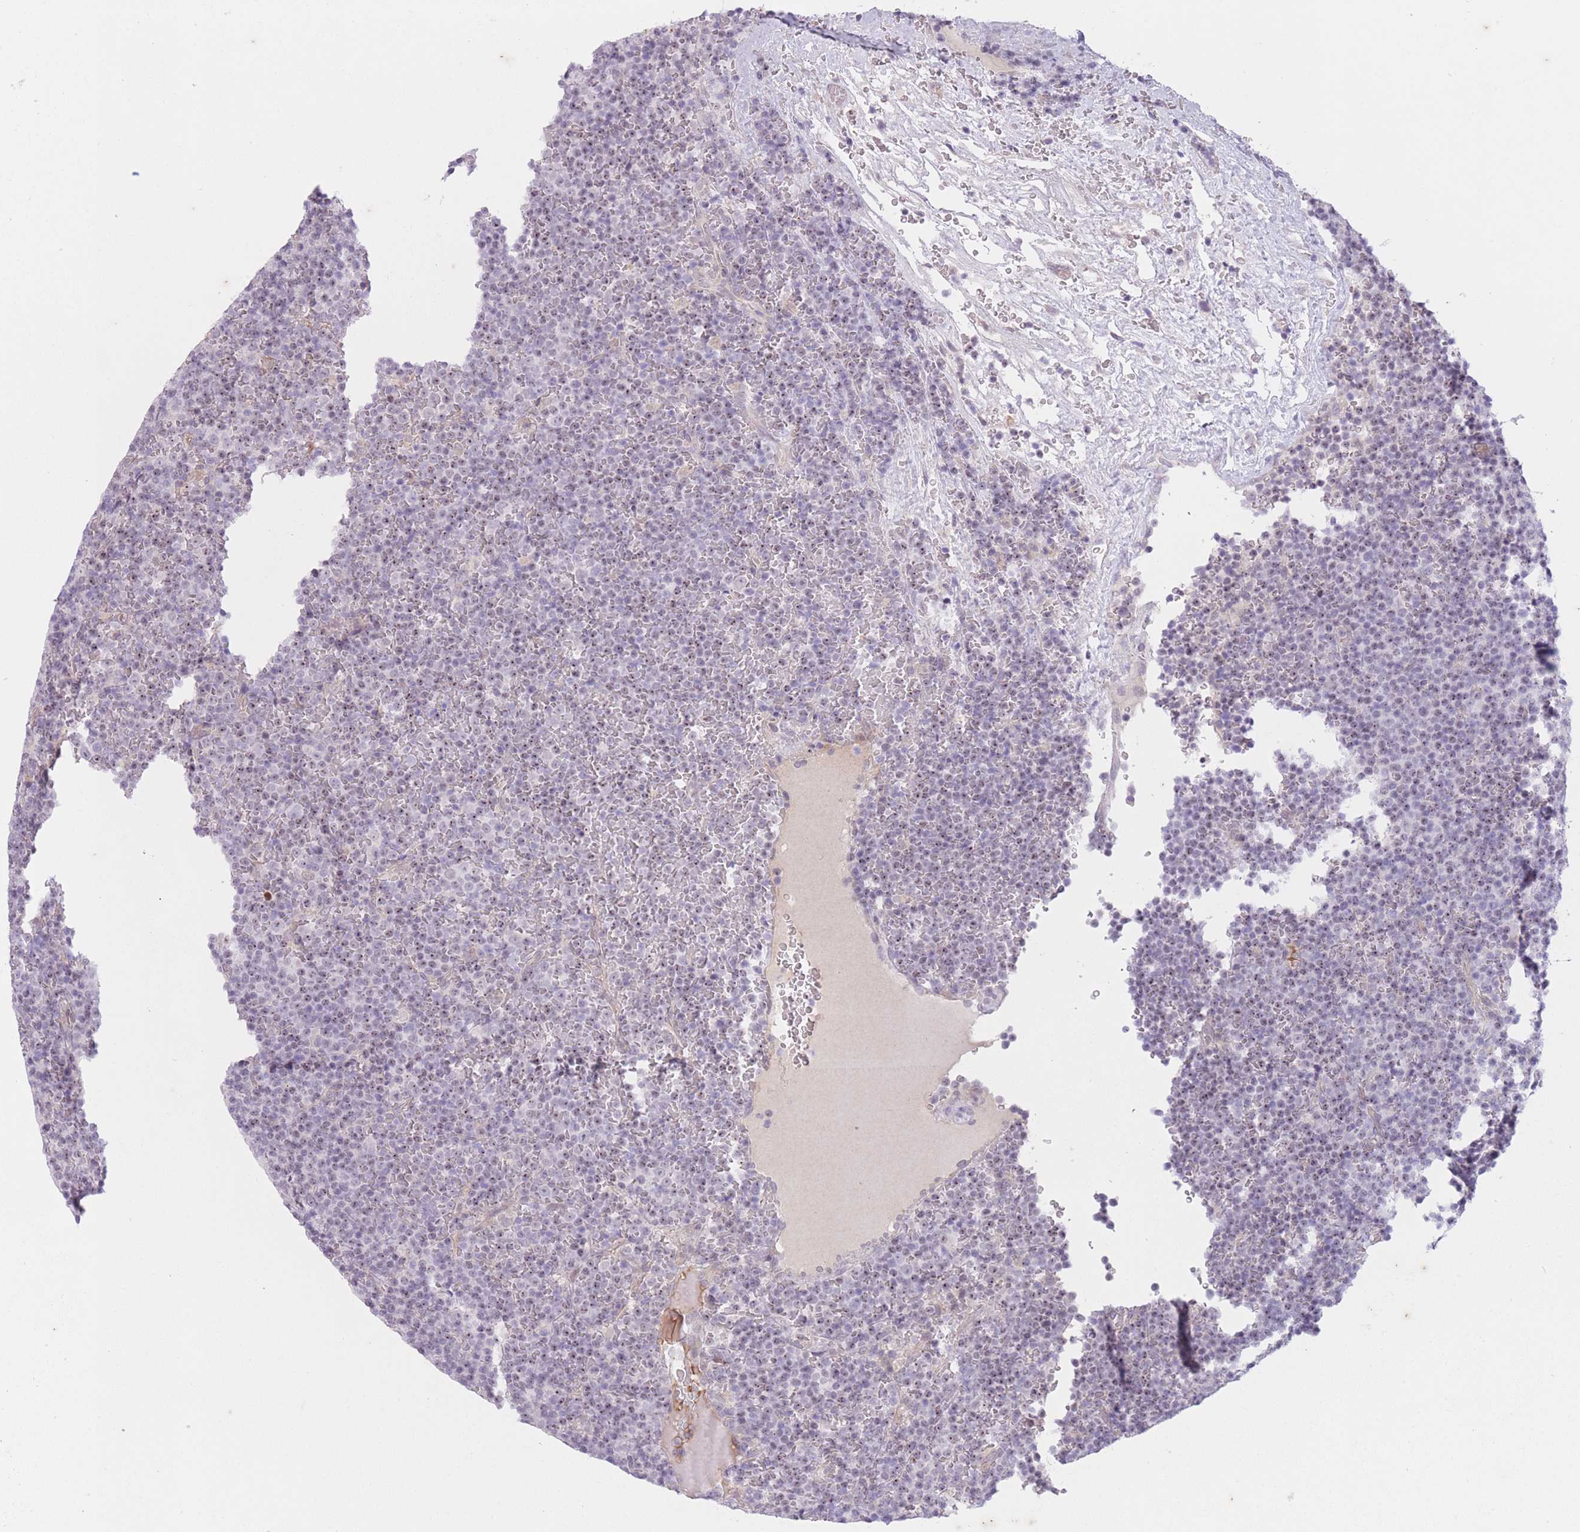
{"staining": {"intensity": "weak", "quantity": "<25%", "location": "nuclear"}, "tissue": "lymphoma", "cell_type": "Tumor cells", "image_type": "cancer", "snomed": [{"axis": "morphology", "description": "Malignant lymphoma, non-Hodgkin's type, Low grade"}, {"axis": "topography", "description": "Lymph node"}], "caption": "The micrograph demonstrates no staining of tumor cells in lymphoma. (Brightfield microscopy of DAB (3,3'-diaminobenzidine) immunohistochemistry at high magnification).", "gene": "ARPIN", "patient": {"sex": "female", "age": 67}}